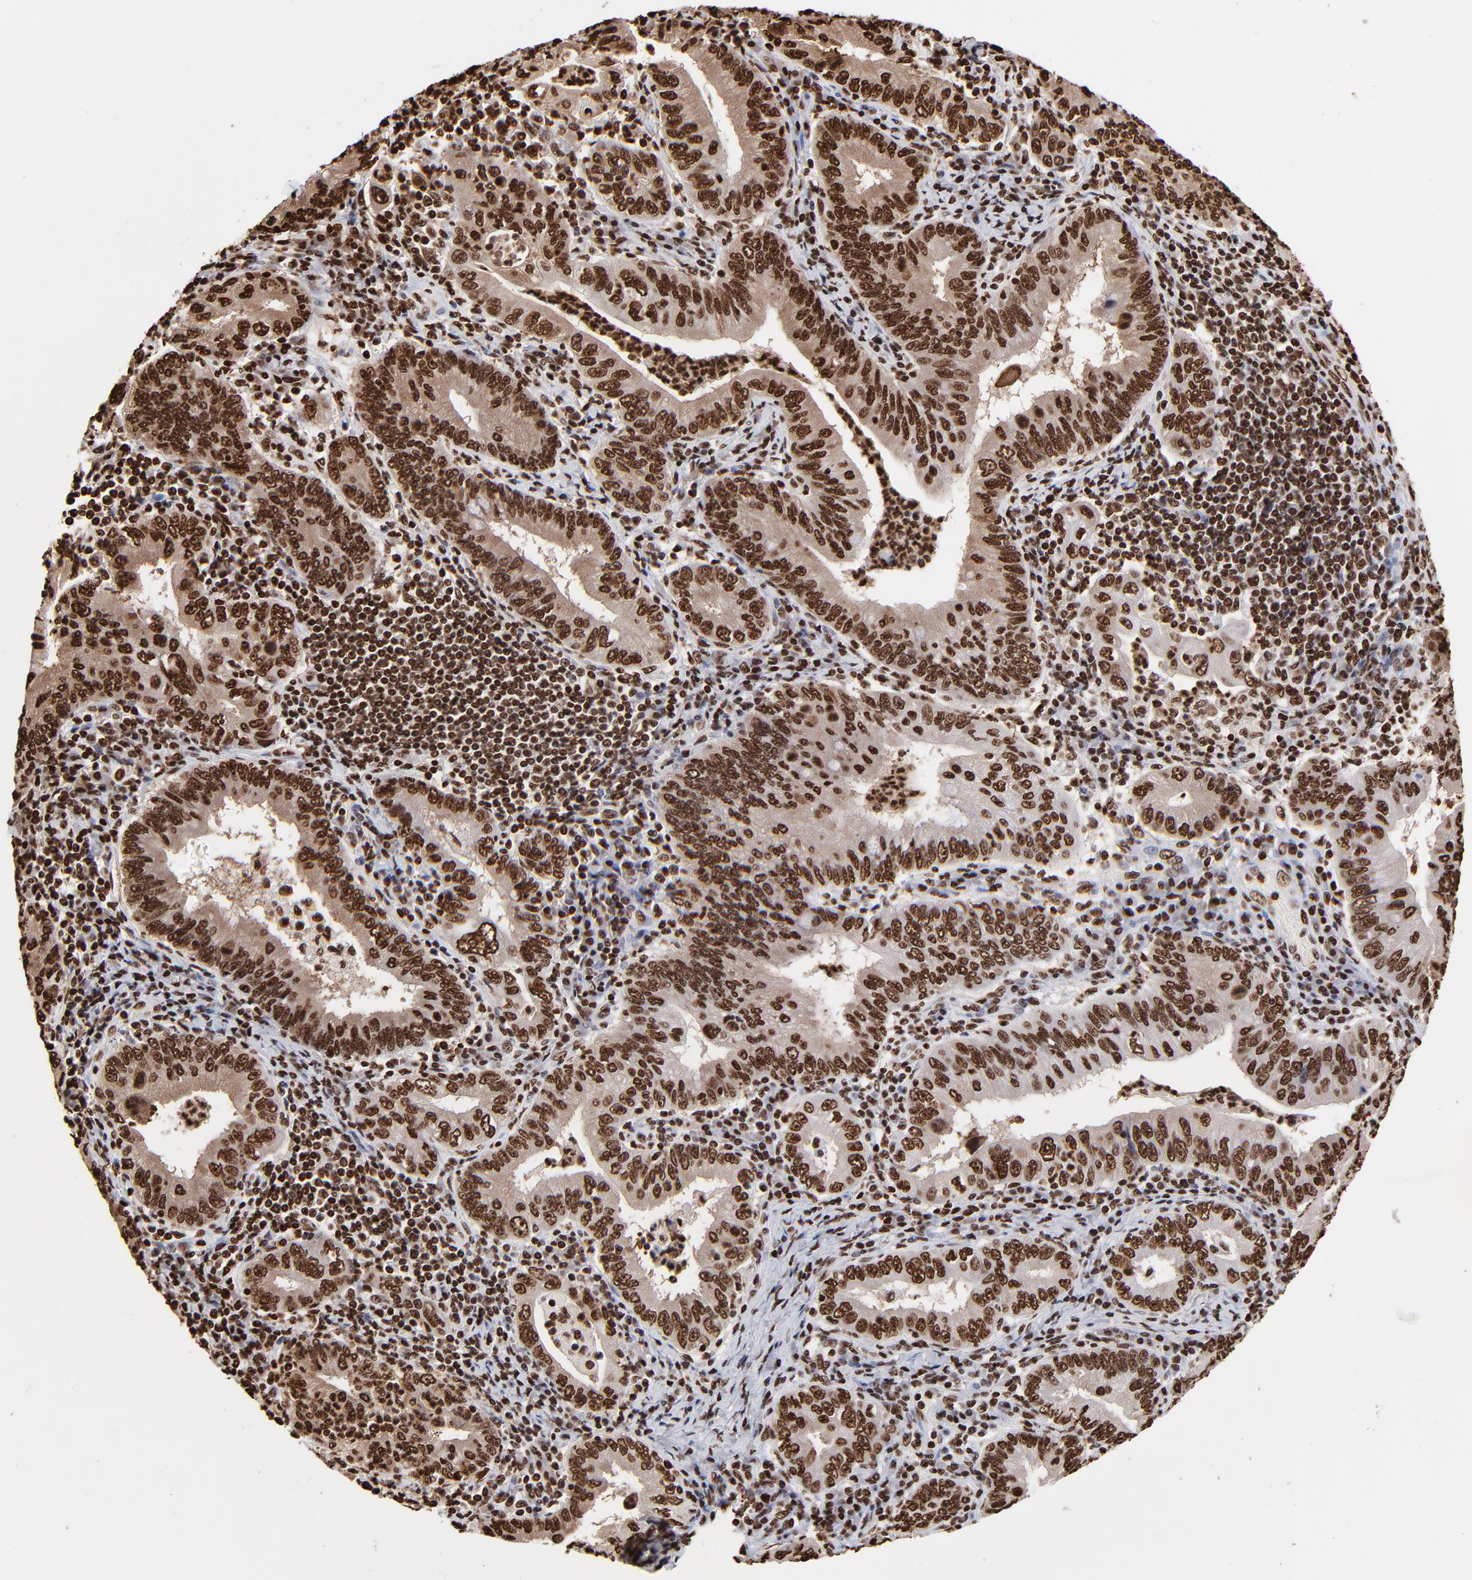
{"staining": {"intensity": "strong", "quantity": ">75%", "location": "nuclear"}, "tissue": "stomach cancer", "cell_type": "Tumor cells", "image_type": "cancer", "snomed": [{"axis": "morphology", "description": "Normal tissue, NOS"}, {"axis": "morphology", "description": "Adenocarcinoma, NOS"}, {"axis": "topography", "description": "Esophagus"}, {"axis": "topography", "description": "Stomach, upper"}, {"axis": "topography", "description": "Peripheral nerve tissue"}], "caption": "Stomach cancer stained for a protein (brown) reveals strong nuclear positive staining in about >75% of tumor cells.", "gene": "ZNF544", "patient": {"sex": "male", "age": 62}}